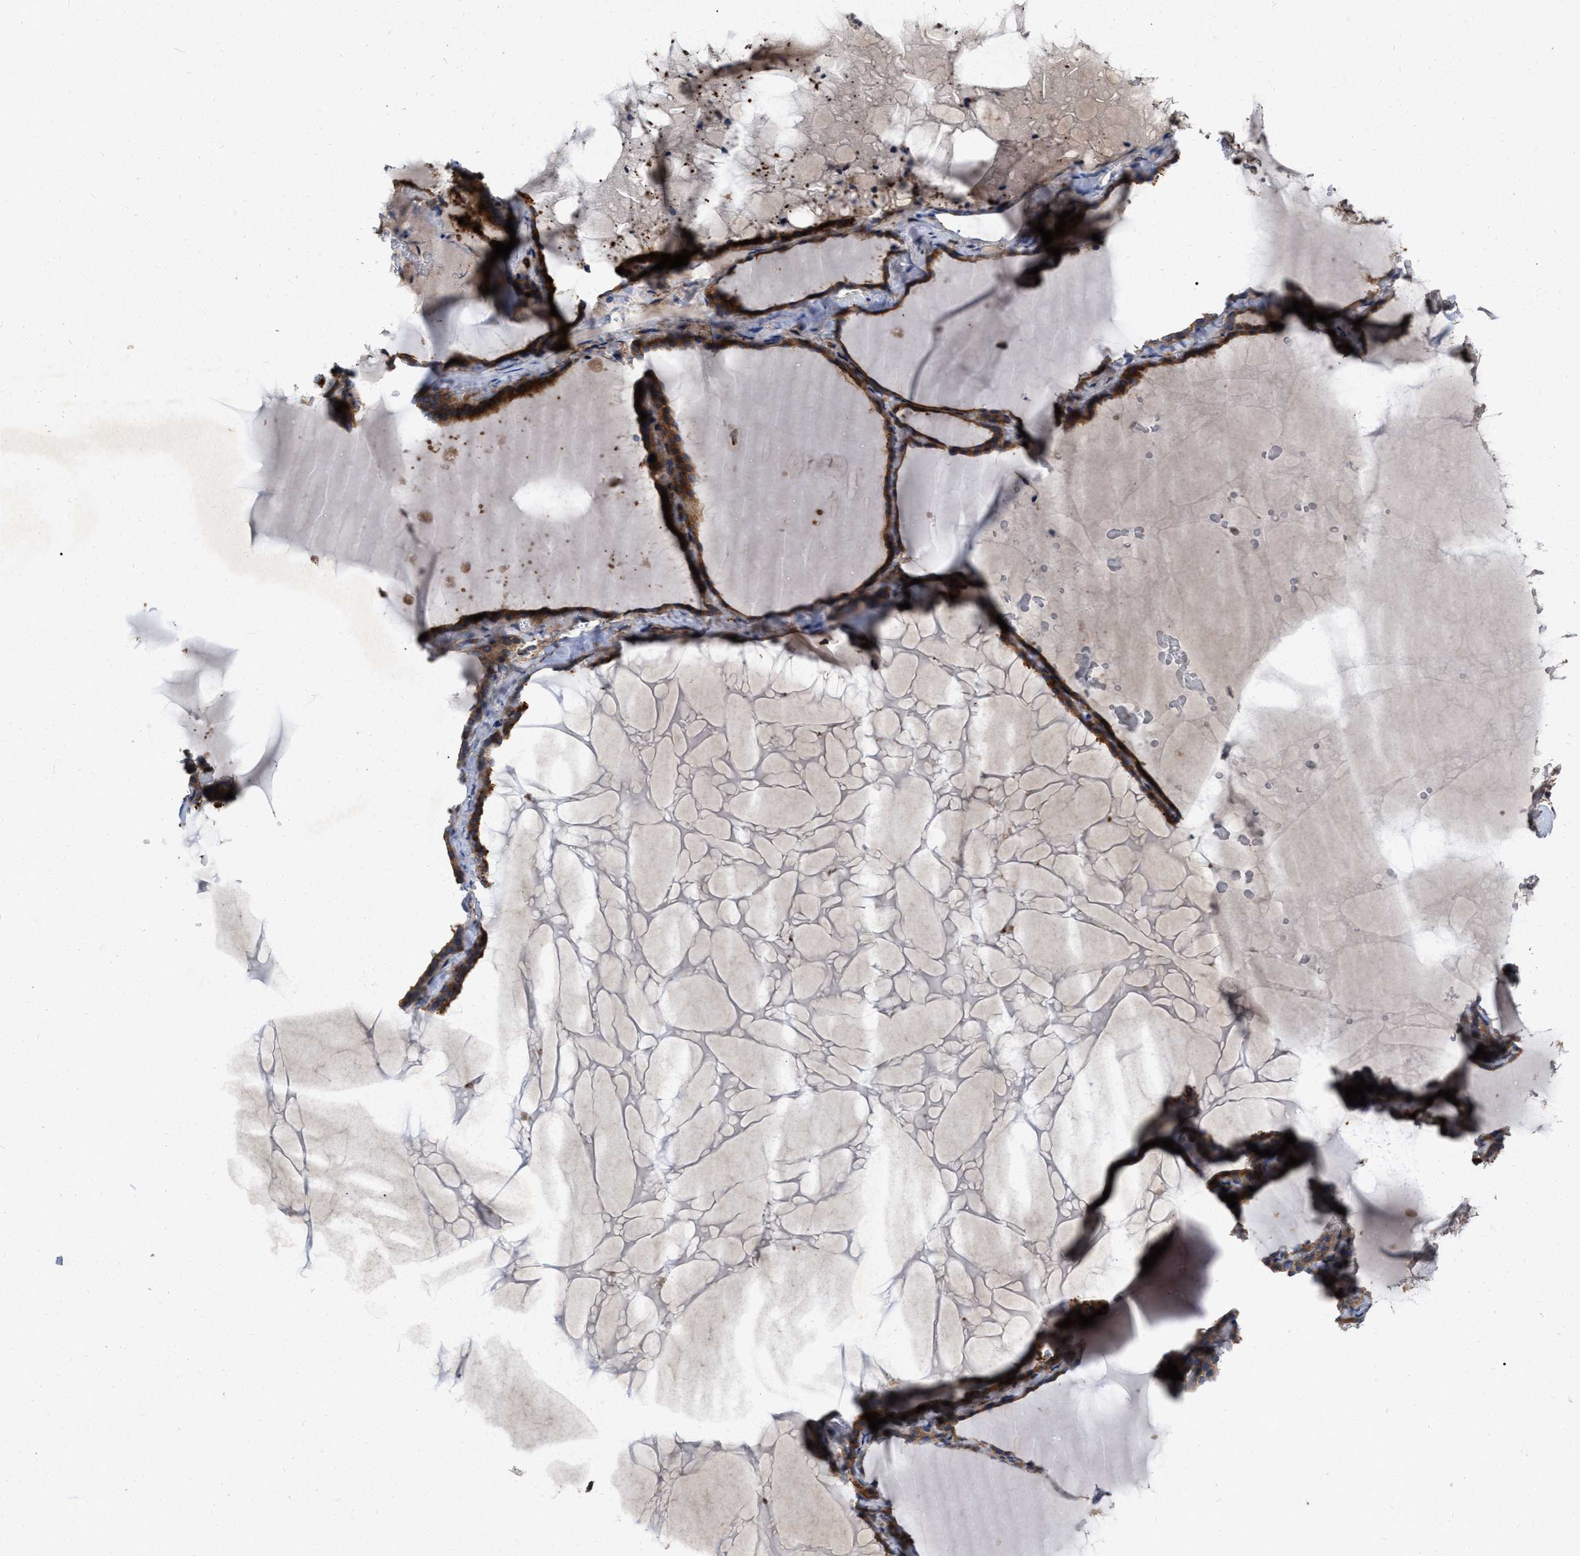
{"staining": {"intensity": "strong", "quantity": ">75%", "location": "cytoplasmic/membranous"}, "tissue": "thyroid gland", "cell_type": "Glandular cells", "image_type": "normal", "snomed": [{"axis": "morphology", "description": "Normal tissue, NOS"}, {"axis": "topography", "description": "Thyroid gland"}], "caption": "A brown stain labels strong cytoplasmic/membranous positivity of a protein in glandular cells of unremarkable human thyroid gland. (DAB IHC with brightfield microscopy, high magnification).", "gene": "CDKN2C", "patient": {"sex": "female", "age": 28}}